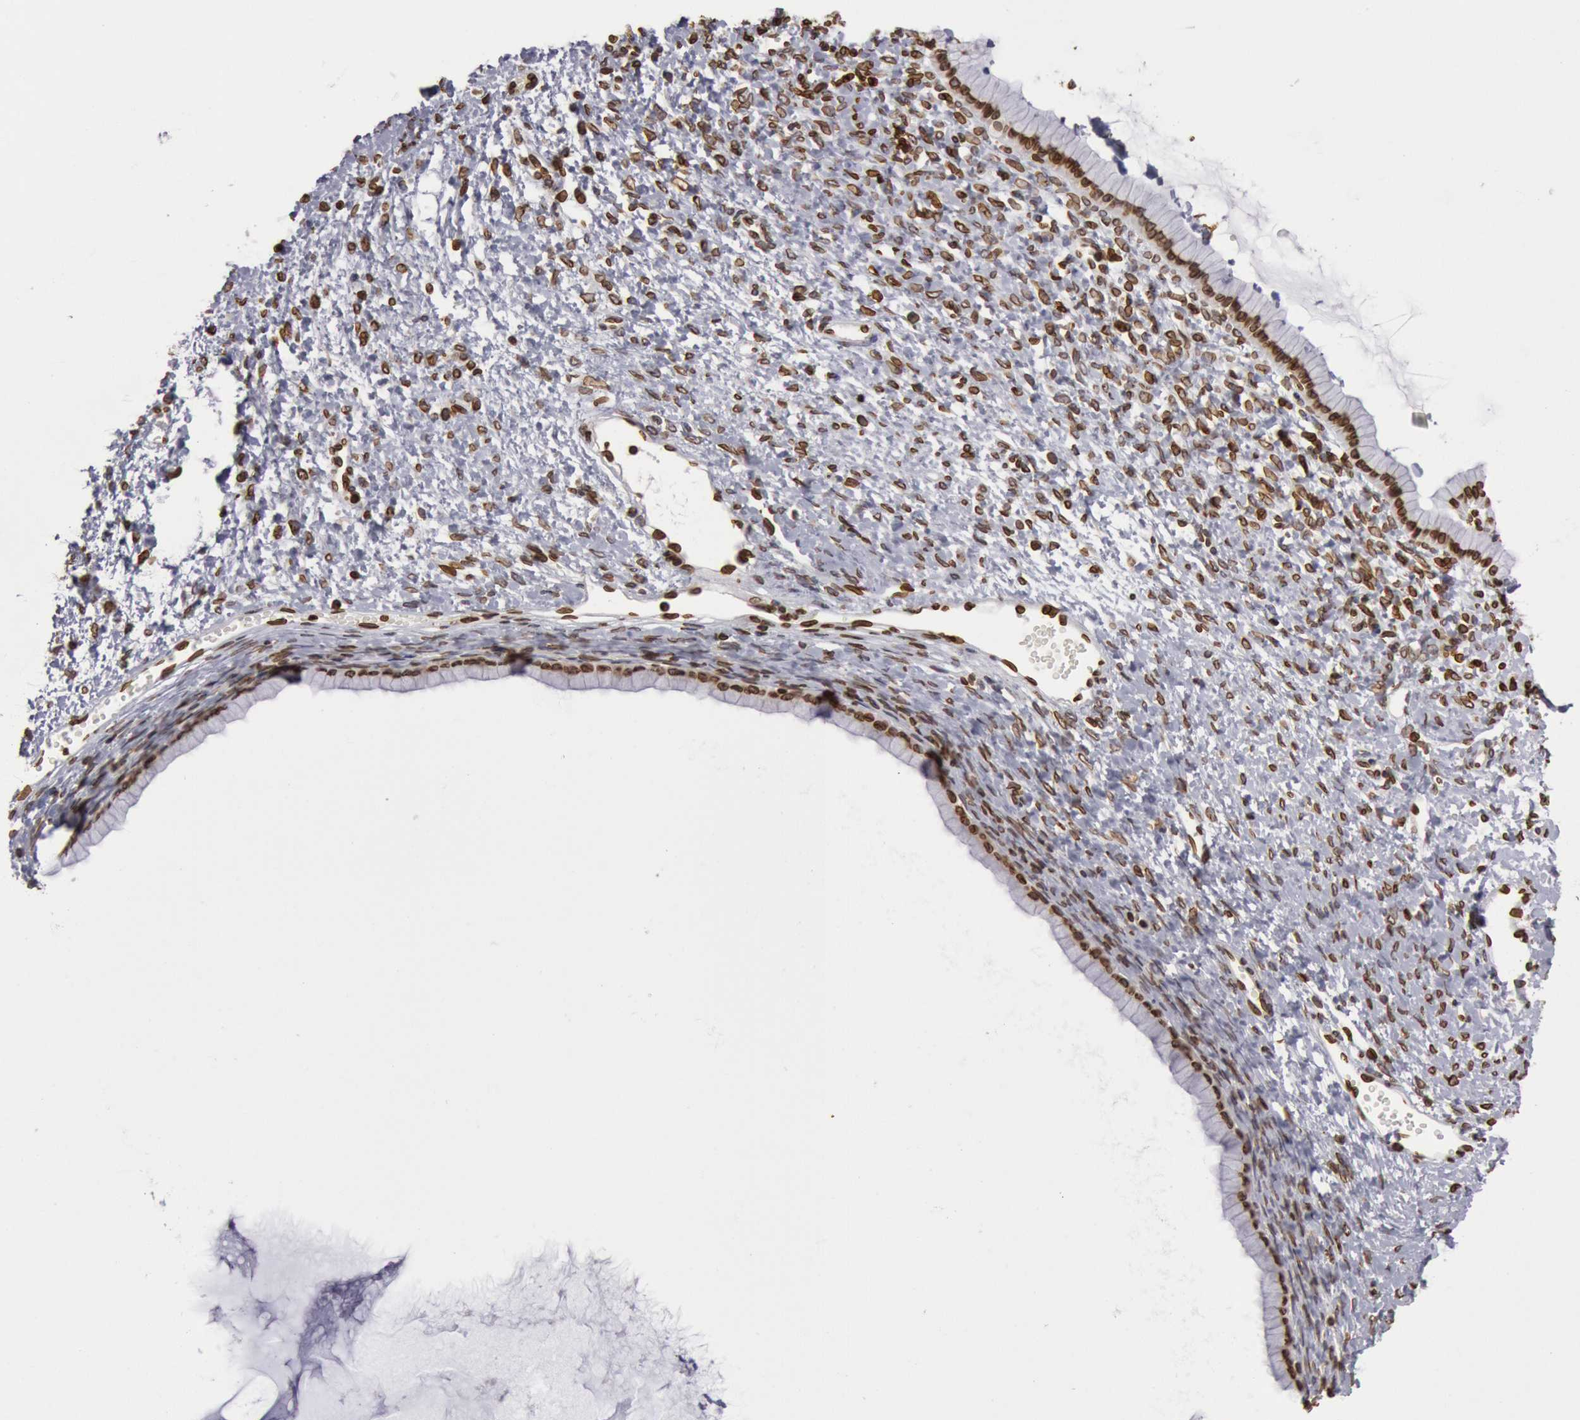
{"staining": {"intensity": "moderate", "quantity": ">75%", "location": "nuclear"}, "tissue": "ovarian cancer", "cell_type": "Tumor cells", "image_type": "cancer", "snomed": [{"axis": "morphology", "description": "Cystadenocarcinoma, mucinous, NOS"}, {"axis": "topography", "description": "Ovary"}], "caption": "Moderate nuclear protein positivity is identified in approximately >75% of tumor cells in mucinous cystadenocarcinoma (ovarian).", "gene": "SUN2", "patient": {"sex": "female", "age": 25}}